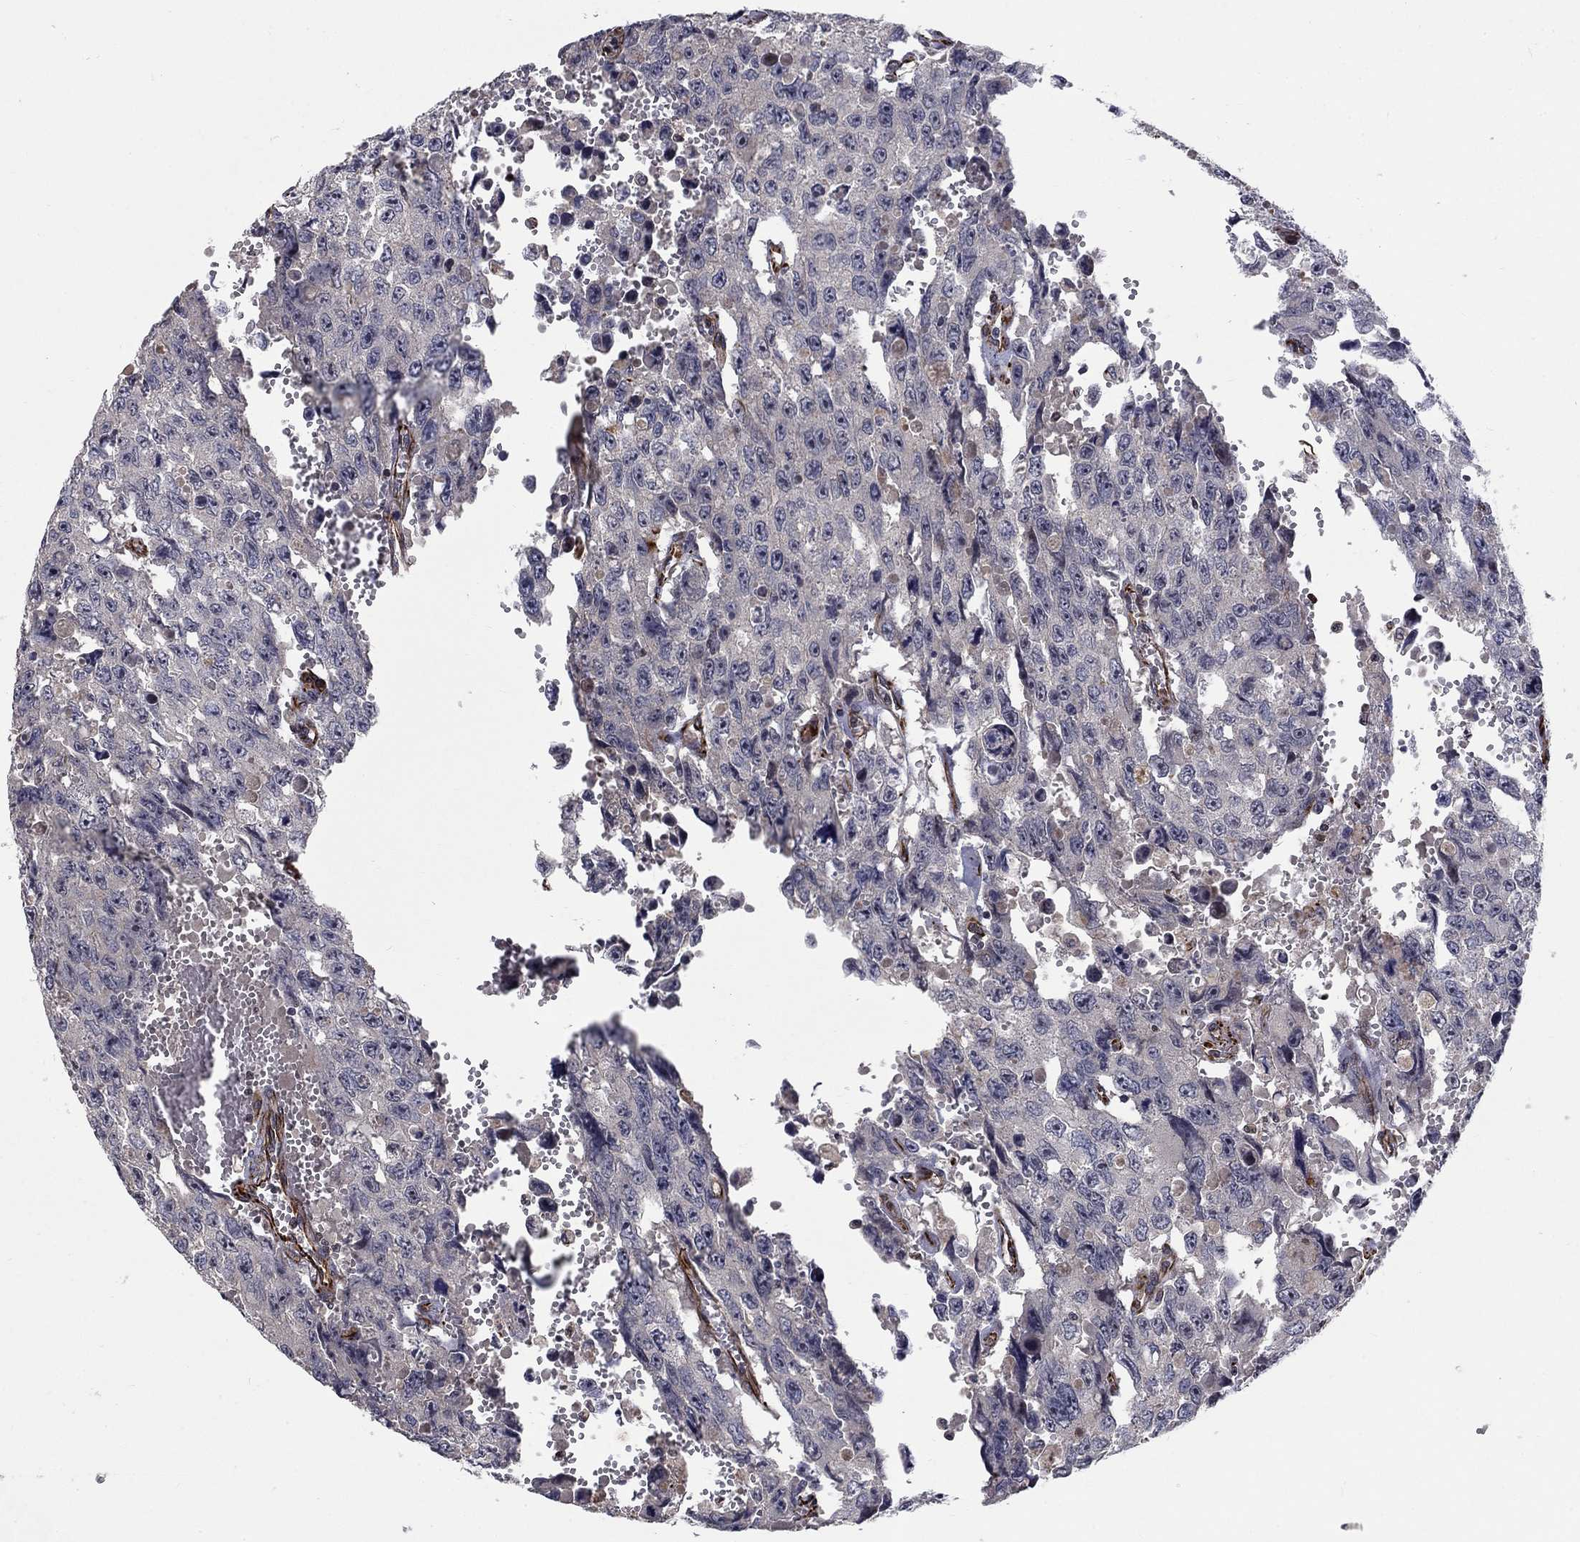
{"staining": {"intensity": "negative", "quantity": "none", "location": "none"}, "tissue": "testis cancer", "cell_type": "Tumor cells", "image_type": "cancer", "snomed": [{"axis": "morphology", "description": "Seminoma, NOS"}, {"axis": "topography", "description": "Testis"}], "caption": "IHC of testis cancer (seminoma) demonstrates no positivity in tumor cells. Brightfield microscopy of immunohistochemistry stained with DAB (brown) and hematoxylin (blue), captured at high magnification.", "gene": "MSRA", "patient": {"sex": "male", "age": 26}}